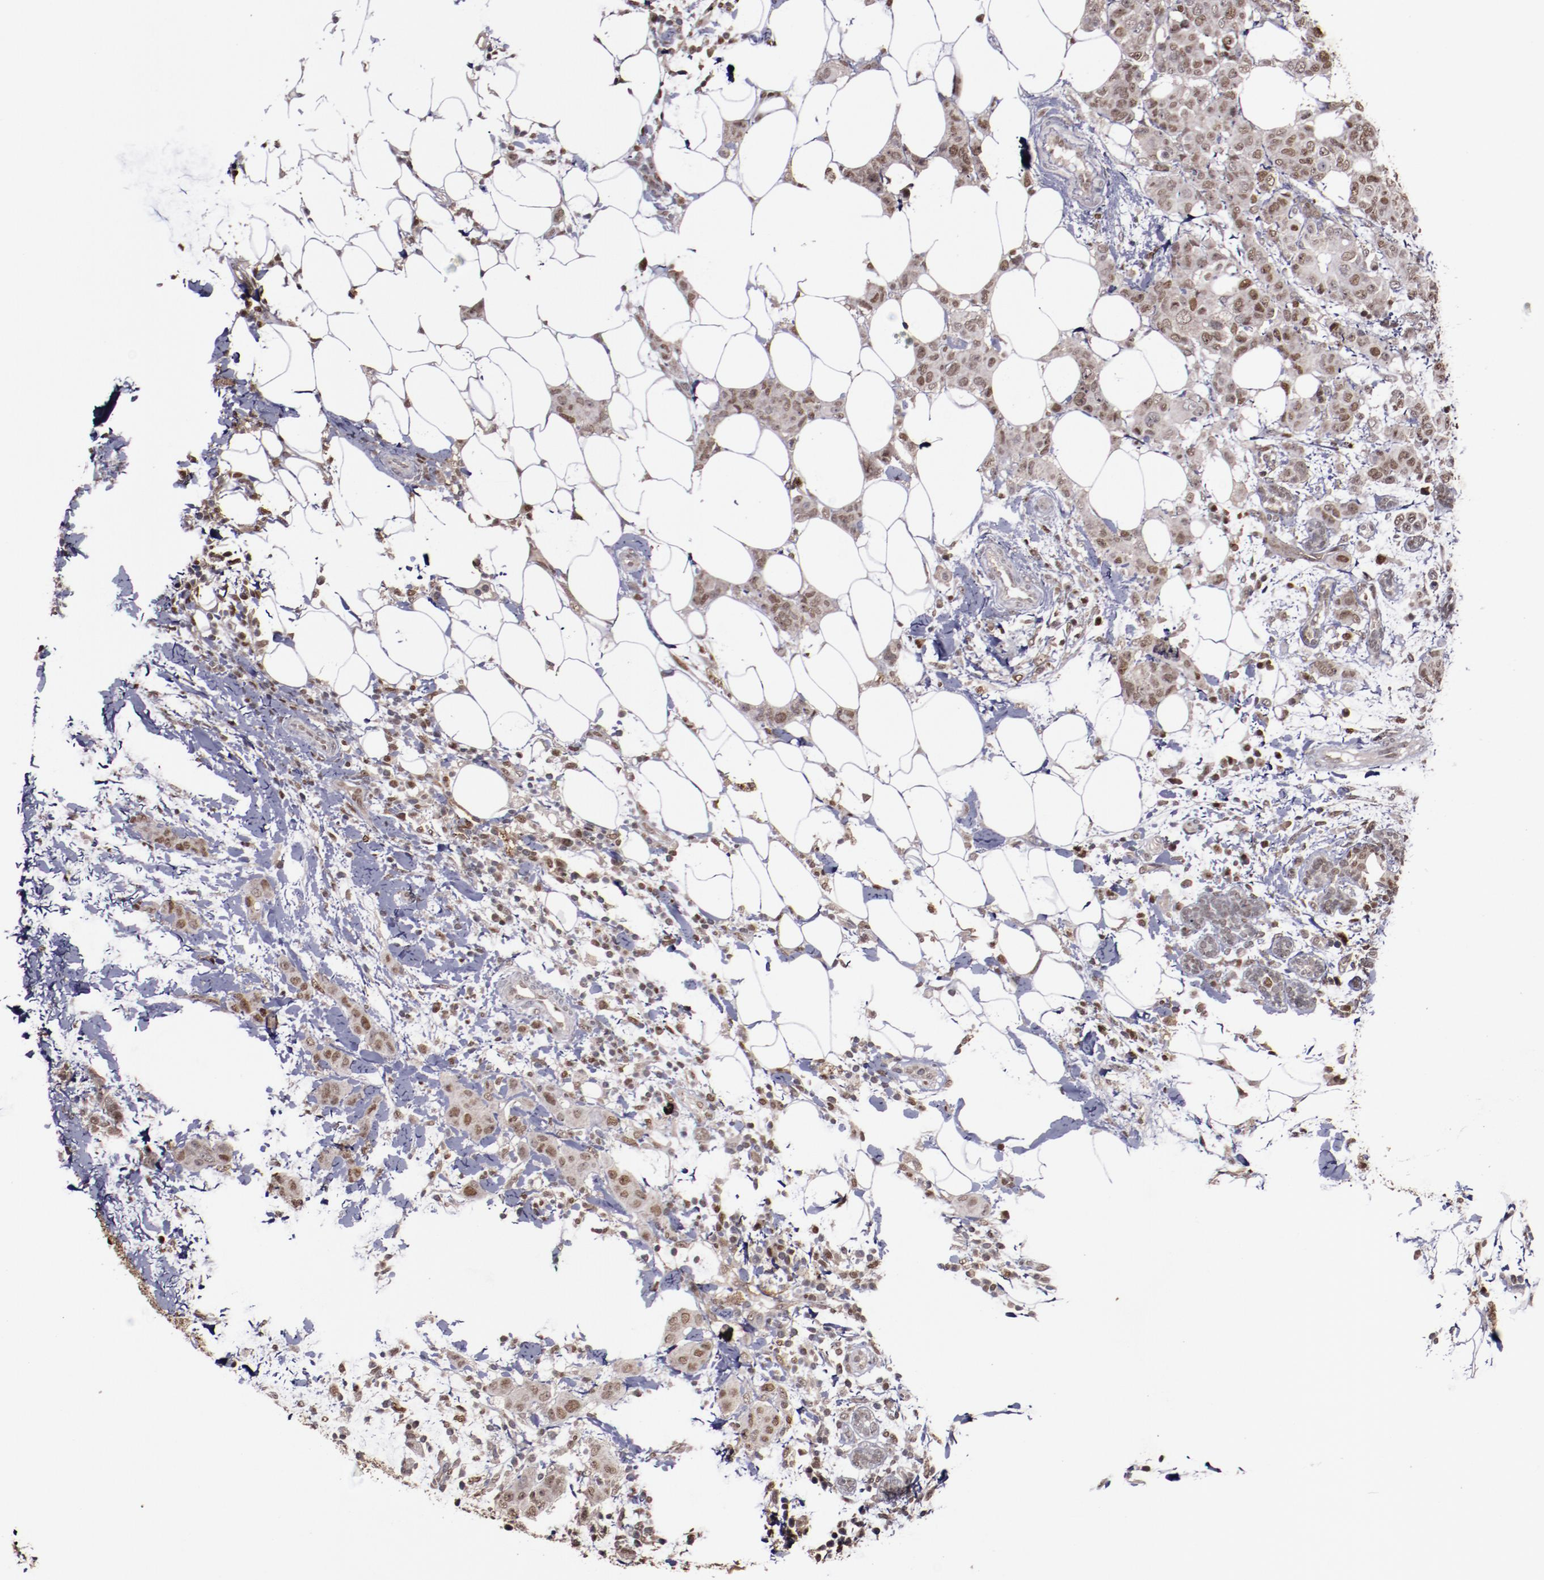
{"staining": {"intensity": "moderate", "quantity": ">75%", "location": "nuclear"}, "tissue": "breast cancer", "cell_type": "Tumor cells", "image_type": "cancer", "snomed": [{"axis": "morphology", "description": "Duct carcinoma"}, {"axis": "topography", "description": "Breast"}], "caption": "Immunohistochemistry histopathology image of human breast invasive ductal carcinoma stained for a protein (brown), which reveals medium levels of moderate nuclear expression in about >75% of tumor cells.", "gene": "CHEK2", "patient": {"sex": "female", "age": 40}}